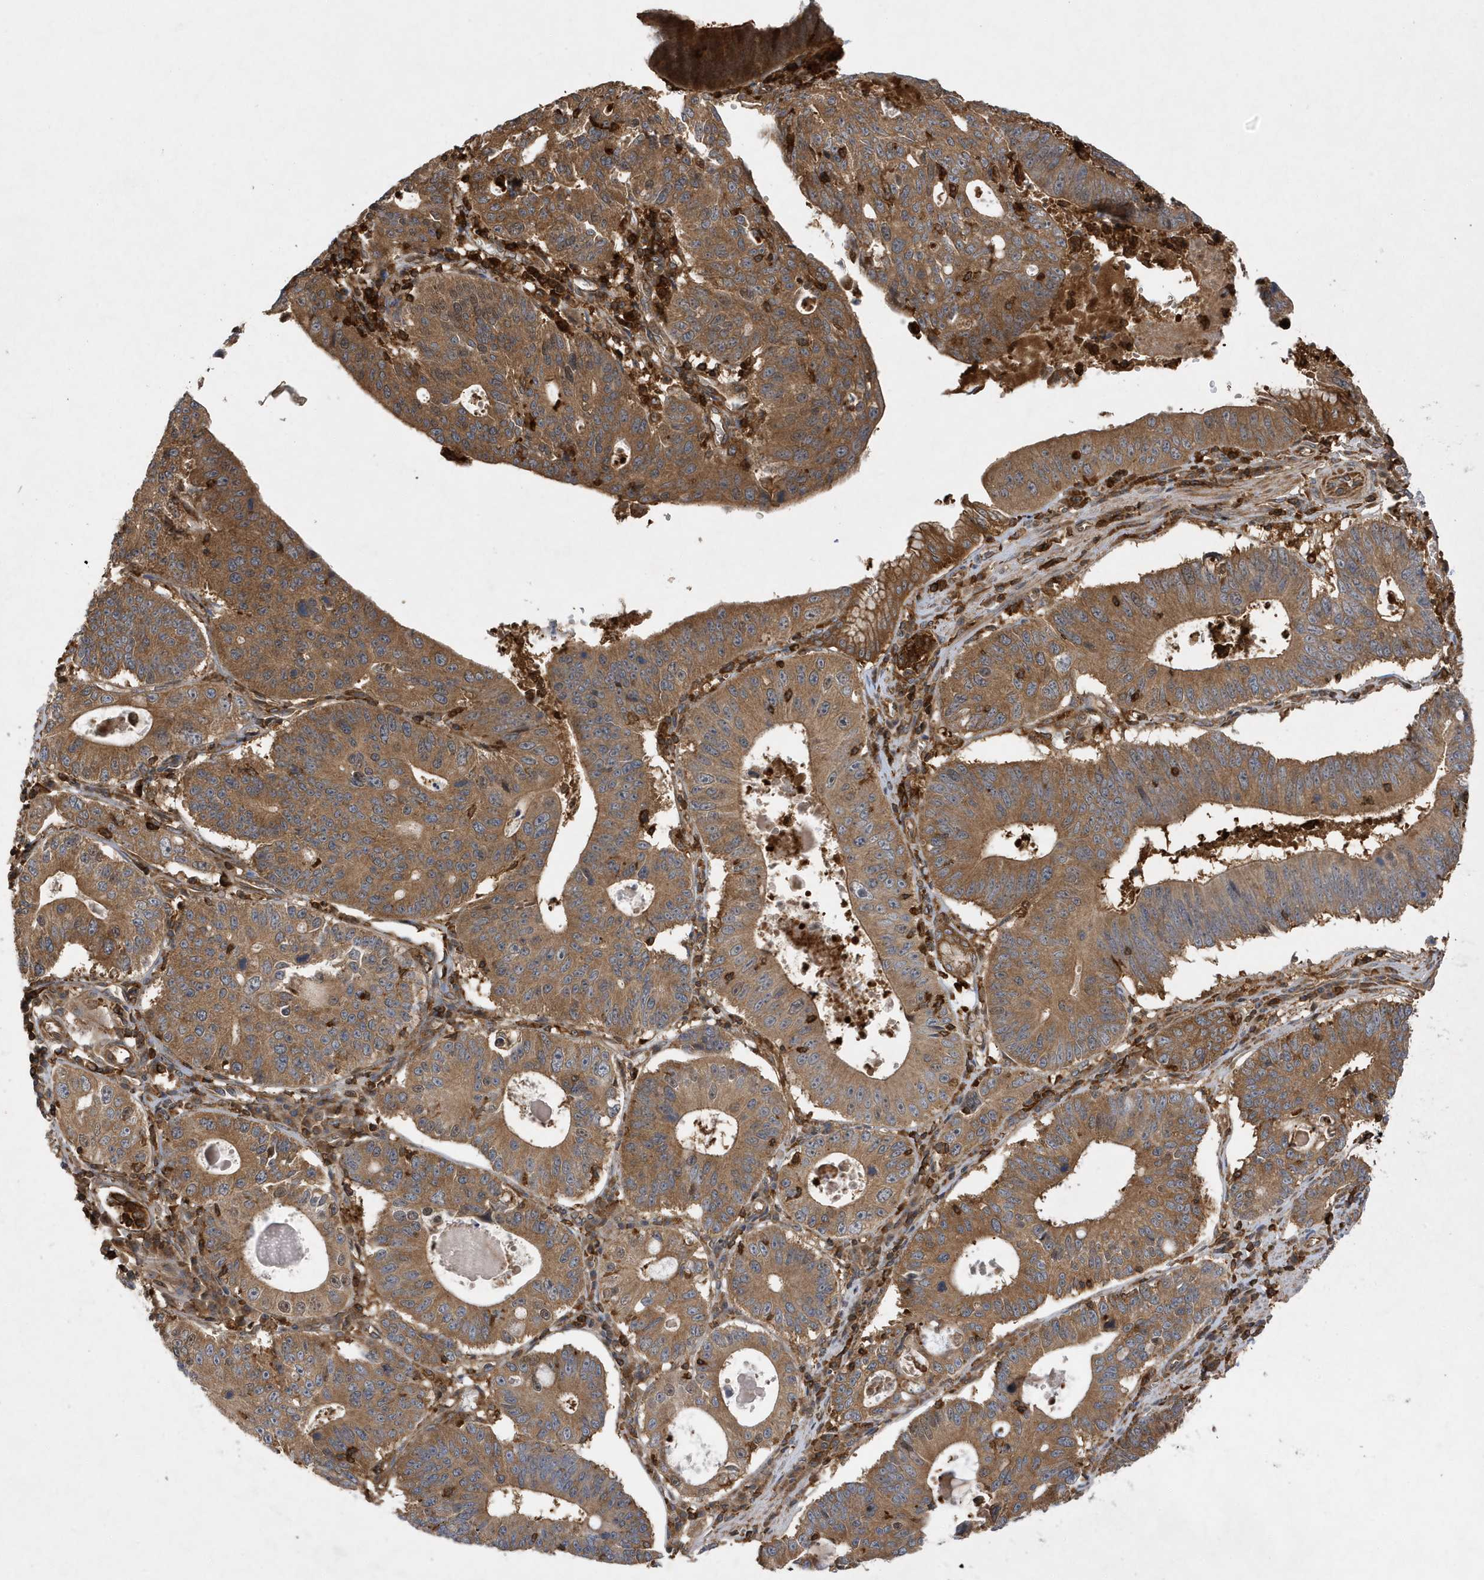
{"staining": {"intensity": "strong", "quantity": ">75%", "location": "cytoplasmic/membranous"}, "tissue": "stomach cancer", "cell_type": "Tumor cells", "image_type": "cancer", "snomed": [{"axis": "morphology", "description": "Adenocarcinoma, NOS"}, {"axis": "topography", "description": "Stomach"}], "caption": "A photomicrograph of stomach cancer stained for a protein demonstrates strong cytoplasmic/membranous brown staining in tumor cells. The protein is stained brown, and the nuclei are stained in blue (DAB IHC with brightfield microscopy, high magnification).", "gene": "LAPTM4A", "patient": {"sex": "male", "age": 59}}